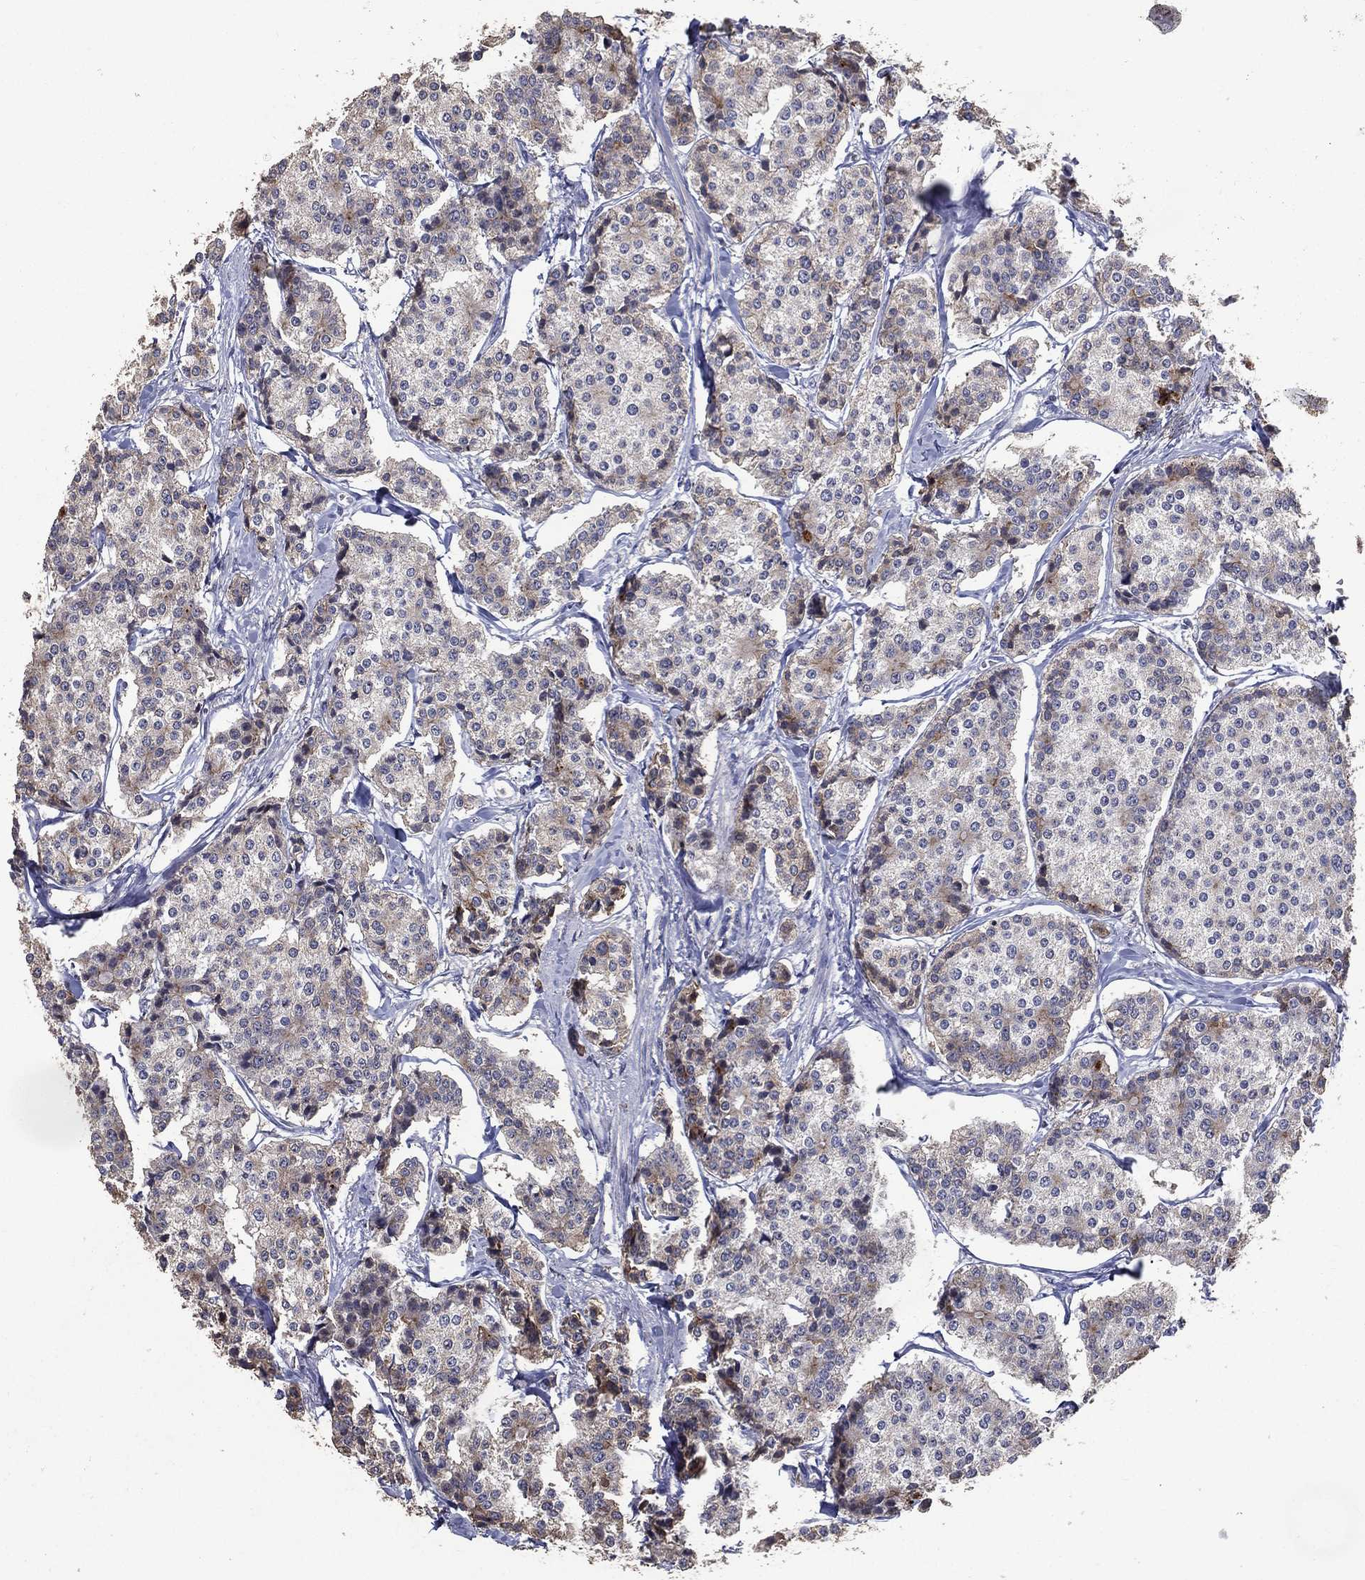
{"staining": {"intensity": "negative", "quantity": "none", "location": "none"}, "tissue": "carcinoid", "cell_type": "Tumor cells", "image_type": "cancer", "snomed": [{"axis": "morphology", "description": "Carcinoid, malignant, NOS"}, {"axis": "topography", "description": "Small intestine"}], "caption": "The immunohistochemistry histopathology image has no significant expression in tumor cells of malignant carcinoid tissue.", "gene": "EFNA1", "patient": {"sex": "female", "age": 65}}